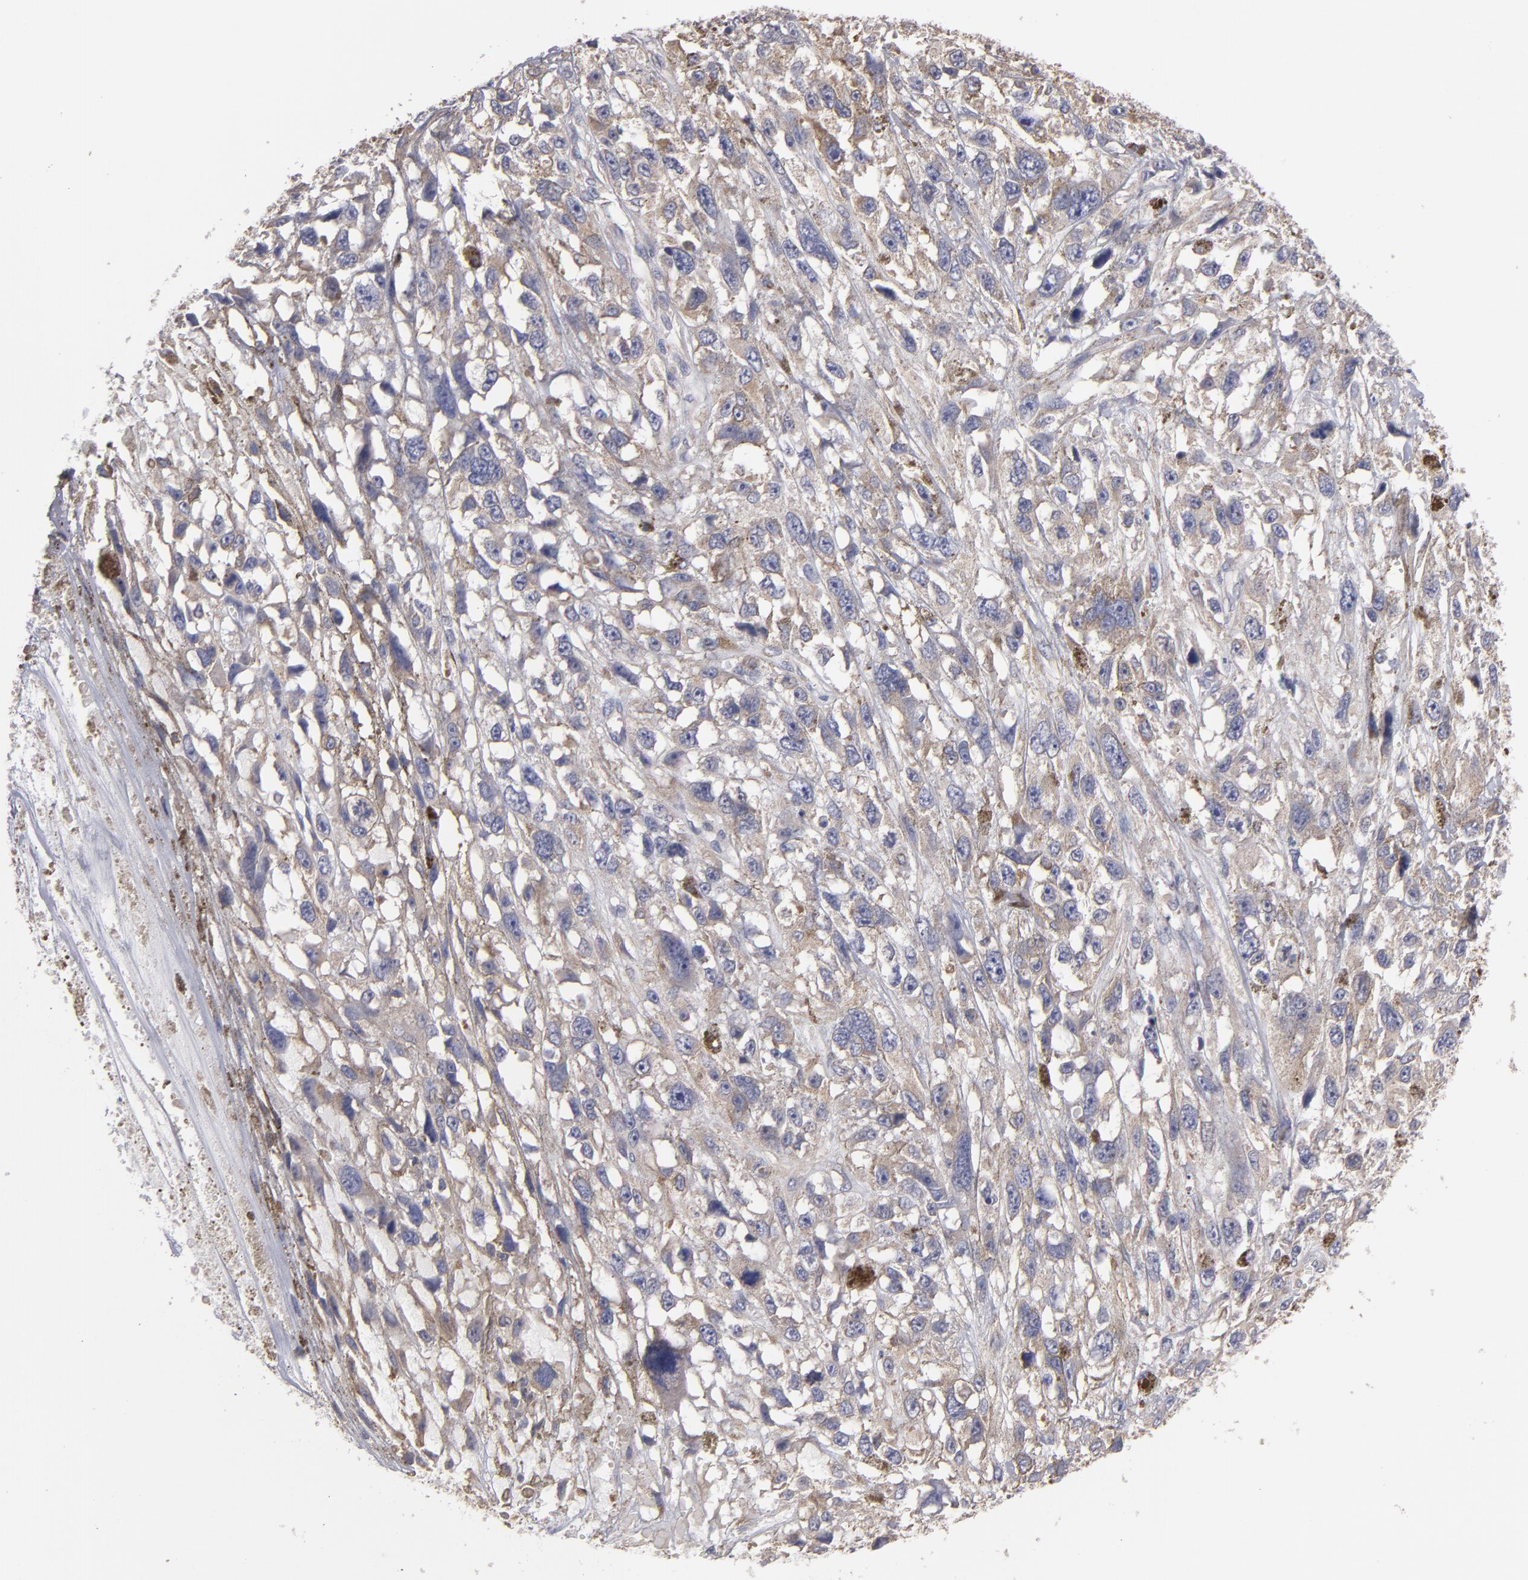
{"staining": {"intensity": "moderate", "quantity": "25%-75%", "location": "cytoplasmic/membranous"}, "tissue": "melanoma", "cell_type": "Tumor cells", "image_type": "cancer", "snomed": [{"axis": "morphology", "description": "Malignant melanoma, Metastatic site"}, {"axis": "topography", "description": "Lymph node"}], "caption": "Moderate cytoplasmic/membranous protein positivity is appreciated in about 25%-75% of tumor cells in melanoma.", "gene": "SLMAP", "patient": {"sex": "male", "age": 59}}